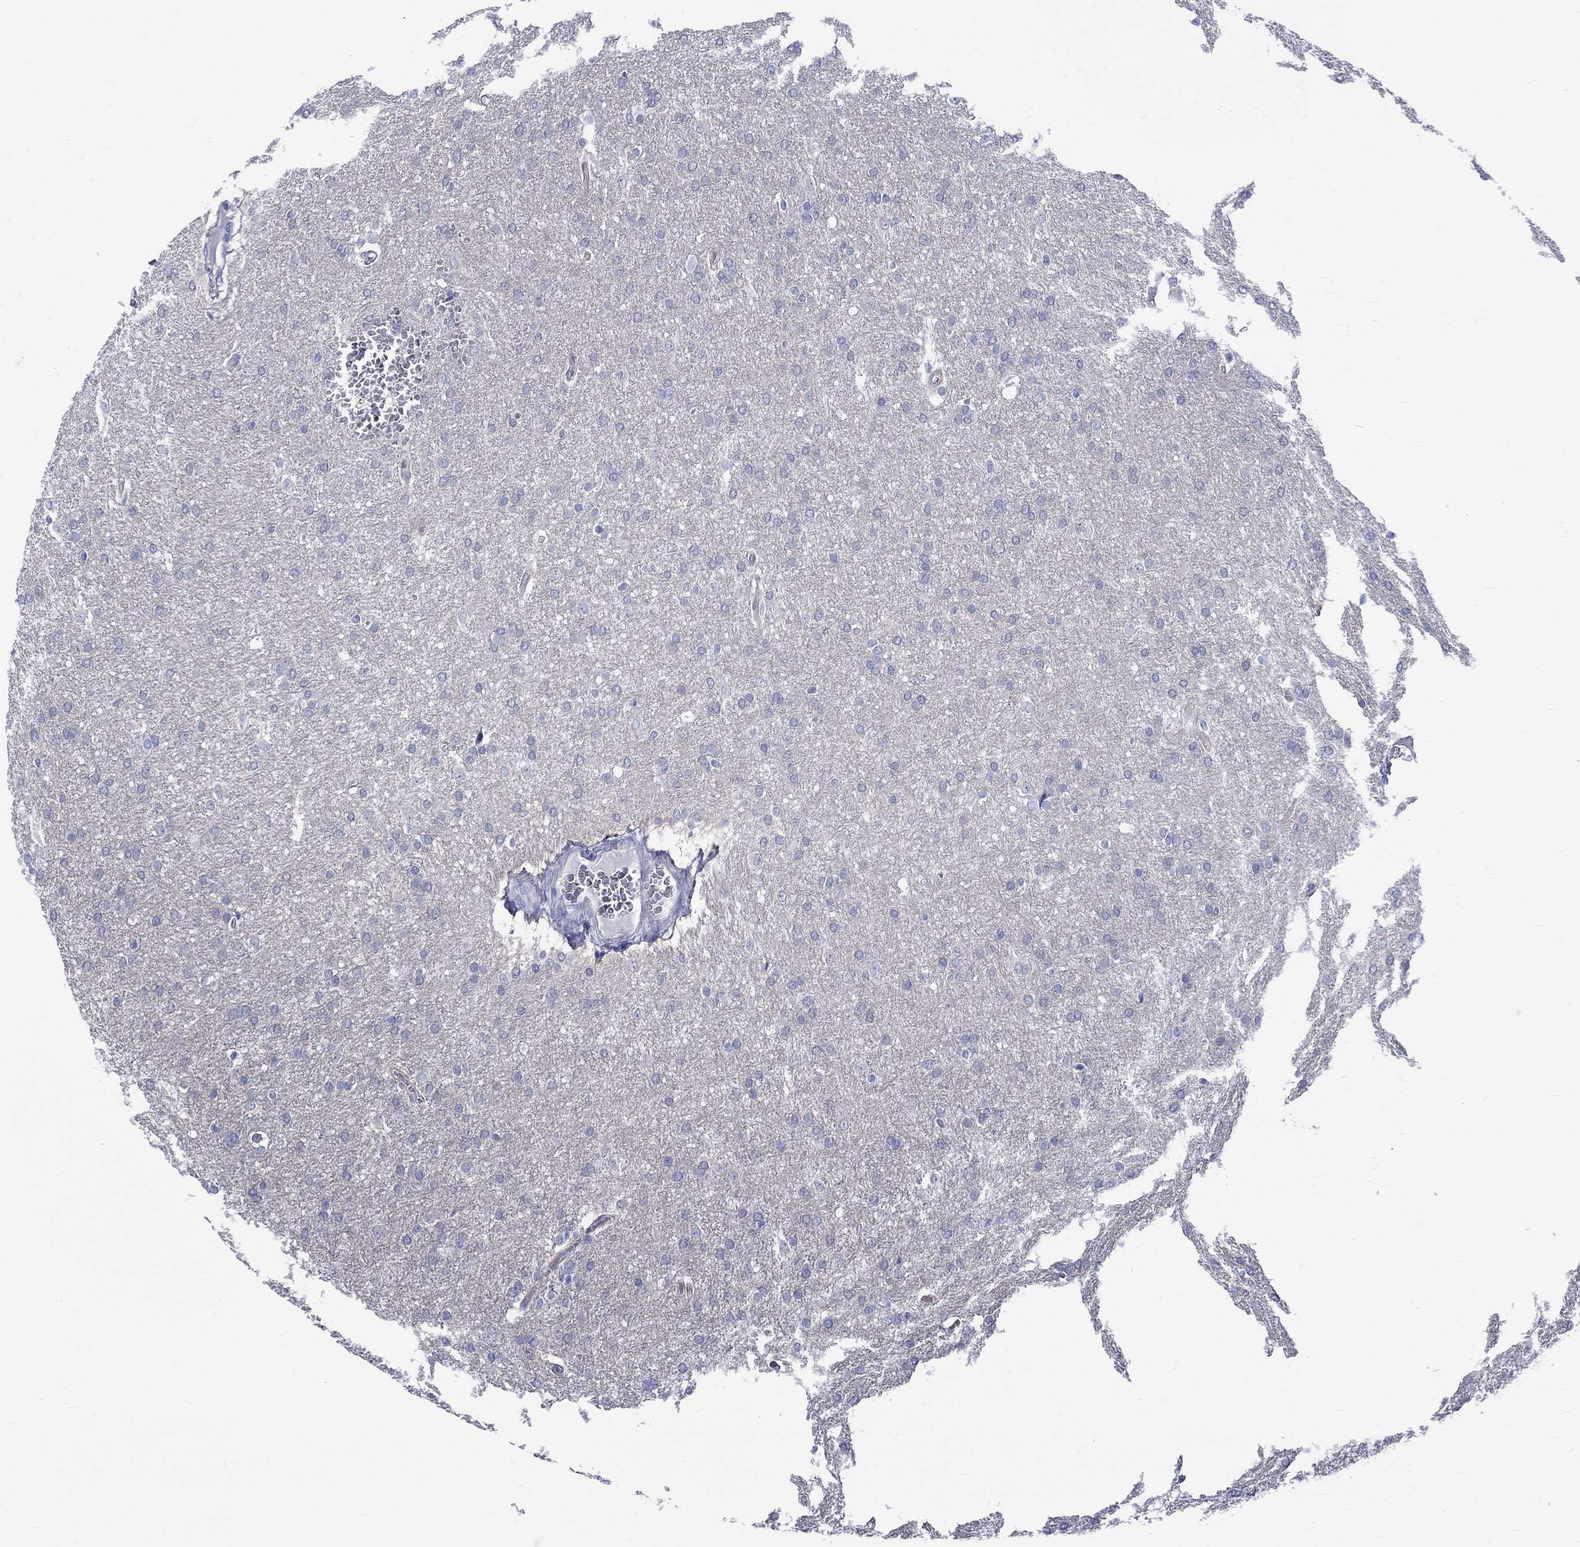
{"staining": {"intensity": "negative", "quantity": "none", "location": "none"}, "tissue": "glioma", "cell_type": "Tumor cells", "image_type": "cancer", "snomed": [{"axis": "morphology", "description": "Glioma, malignant, Low grade"}, {"axis": "topography", "description": "Brain"}], "caption": "Immunohistochemical staining of malignant low-grade glioma demonstrates no significant expression in tumor cells.", "gene": "SH2D7", "patient": {"sex": "female", "age": 32}}